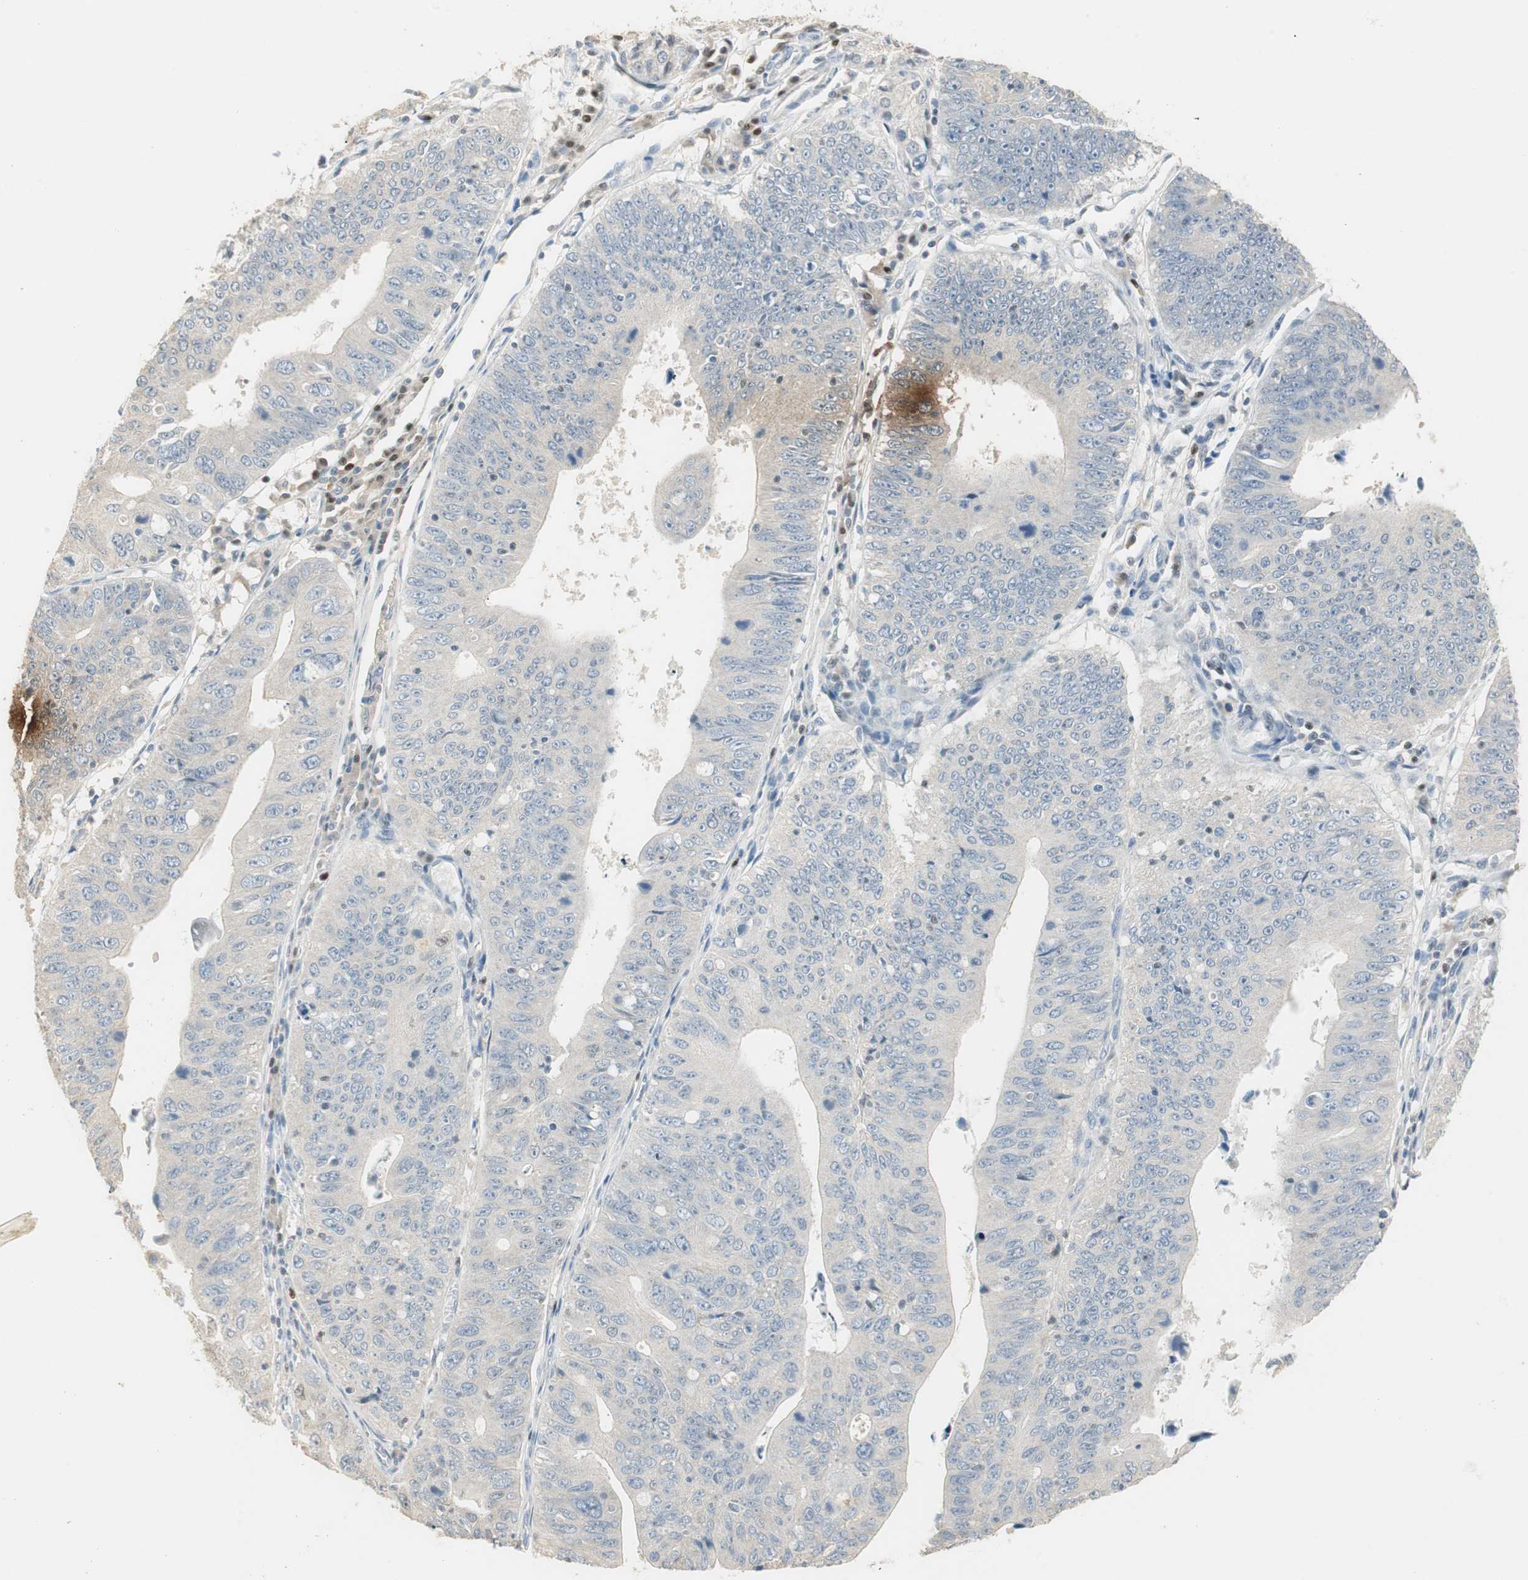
{"staining": {"intensity": "negative", "quantity": "none", "location": "none"}, "tissue": "stomach cancer", "cell_type": "Tumor cells", "image_type": "cancer", "snomed": [{"axis": "morphology", "description": "Adenocarcinoma, NOS"}, {"axis": "topography", "description": "Stomach"}], "caption": "Immunohistochemistry (IHC) micrograph of human stomach adenocarcinoma stained for a protein (brown), which exhibits no staining in tumor cells.", "gene": "RUNX2", "patient": {"sex": "male", "age": 59}}